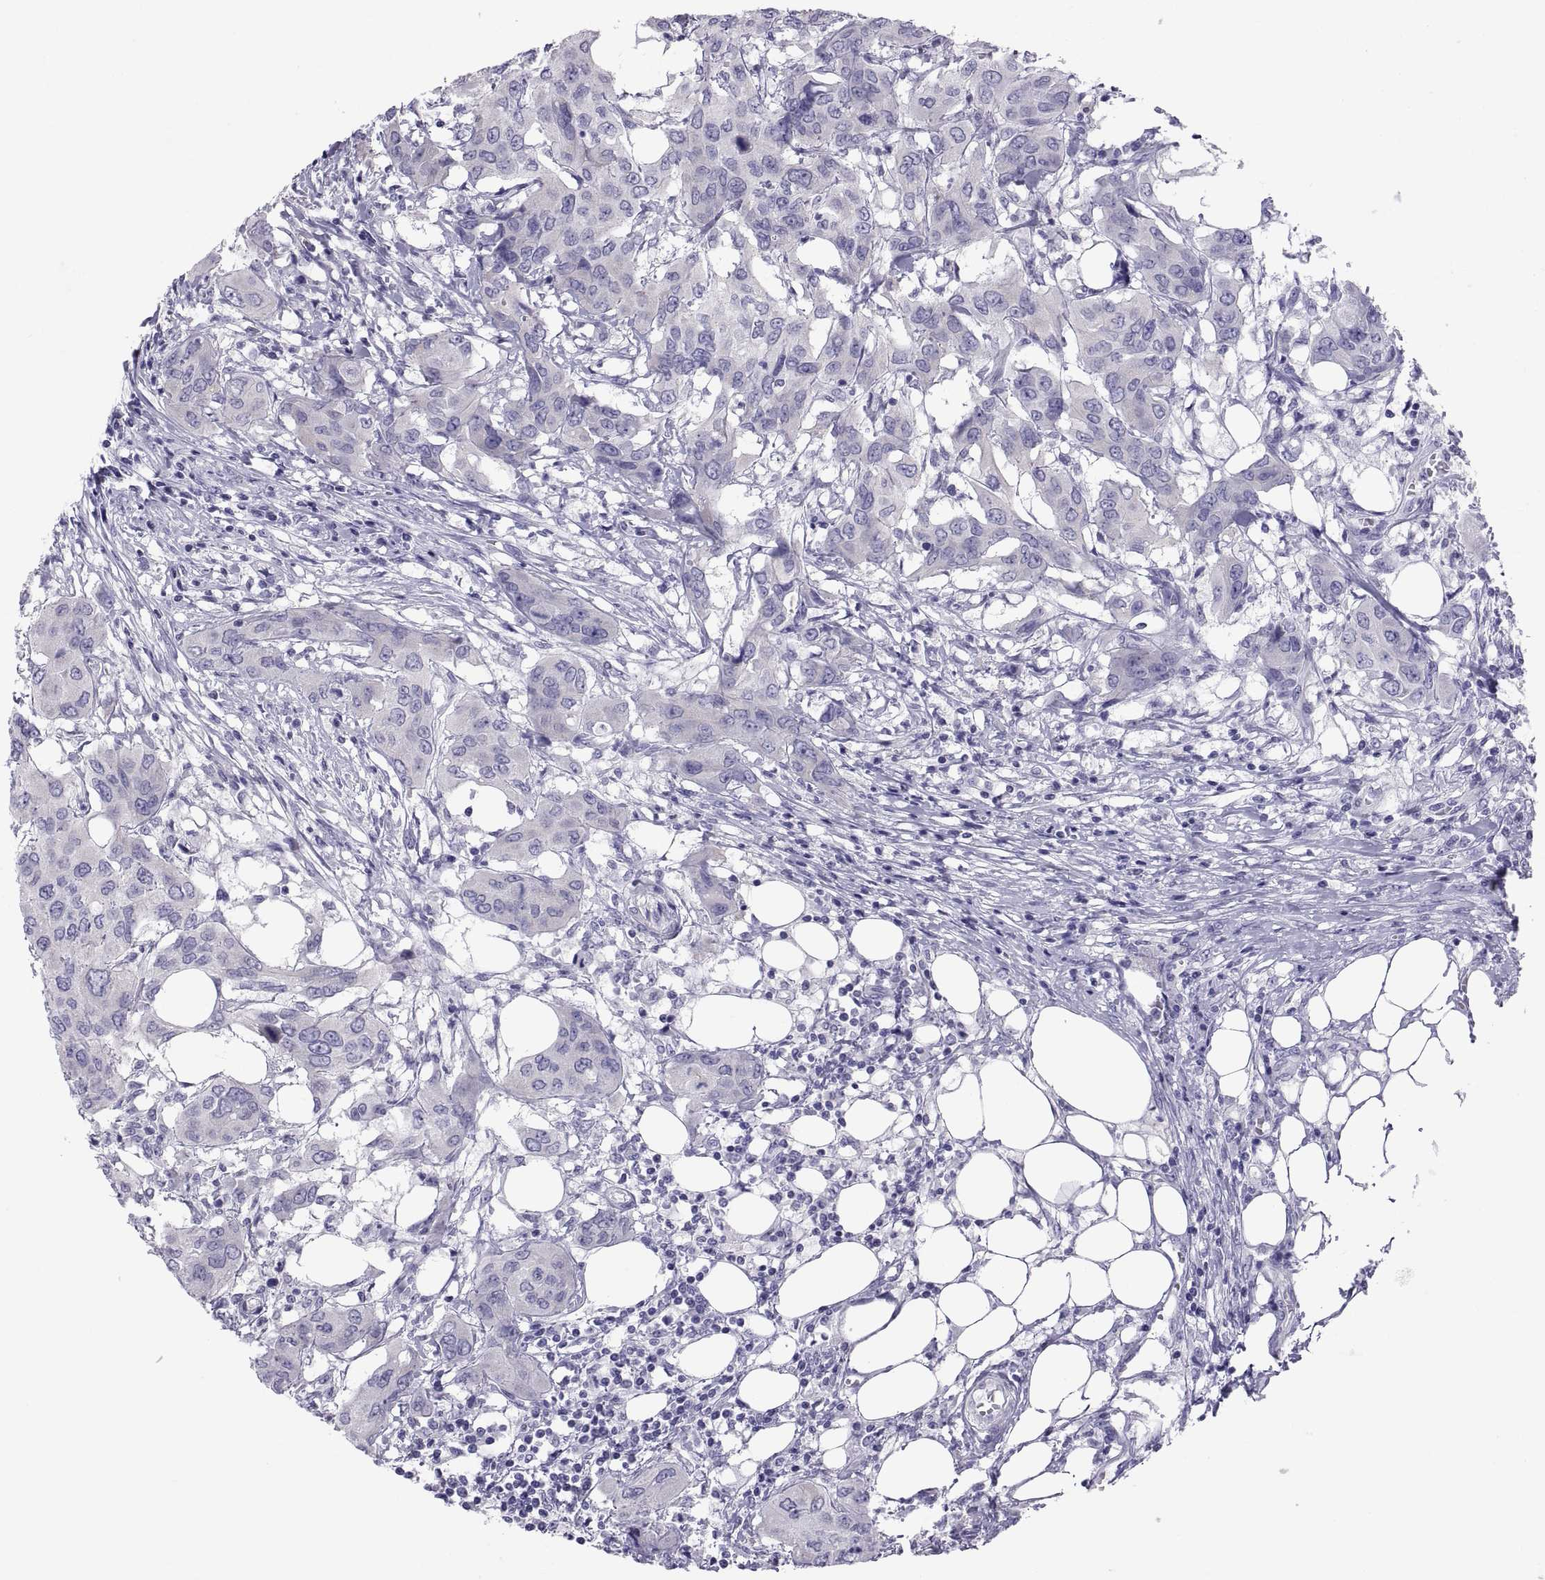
{"staining": {"intensity": "negative", "quantity": "none", "location": "none"}, "tissue": "urothelial cancer", "cell_type": "Tumor cells", "image_type": "cancer", "snomed": [{"axis": "morphology", "description": "Urothelial carcinoma, NOS"}, {"axis": "morphology", "description": "Urothelial carcinoma, High grade"}, {"axis": "topography", "description": "Urinary bladder"}], "caption": "High power microscopy image of an immunohistochemistry (IHC) micrograph of transitional cell carcinoma, revealing no significant expression in tumor cells.", "gene": "RNASE12", "patient": {"sex": "male", "age": 63}}